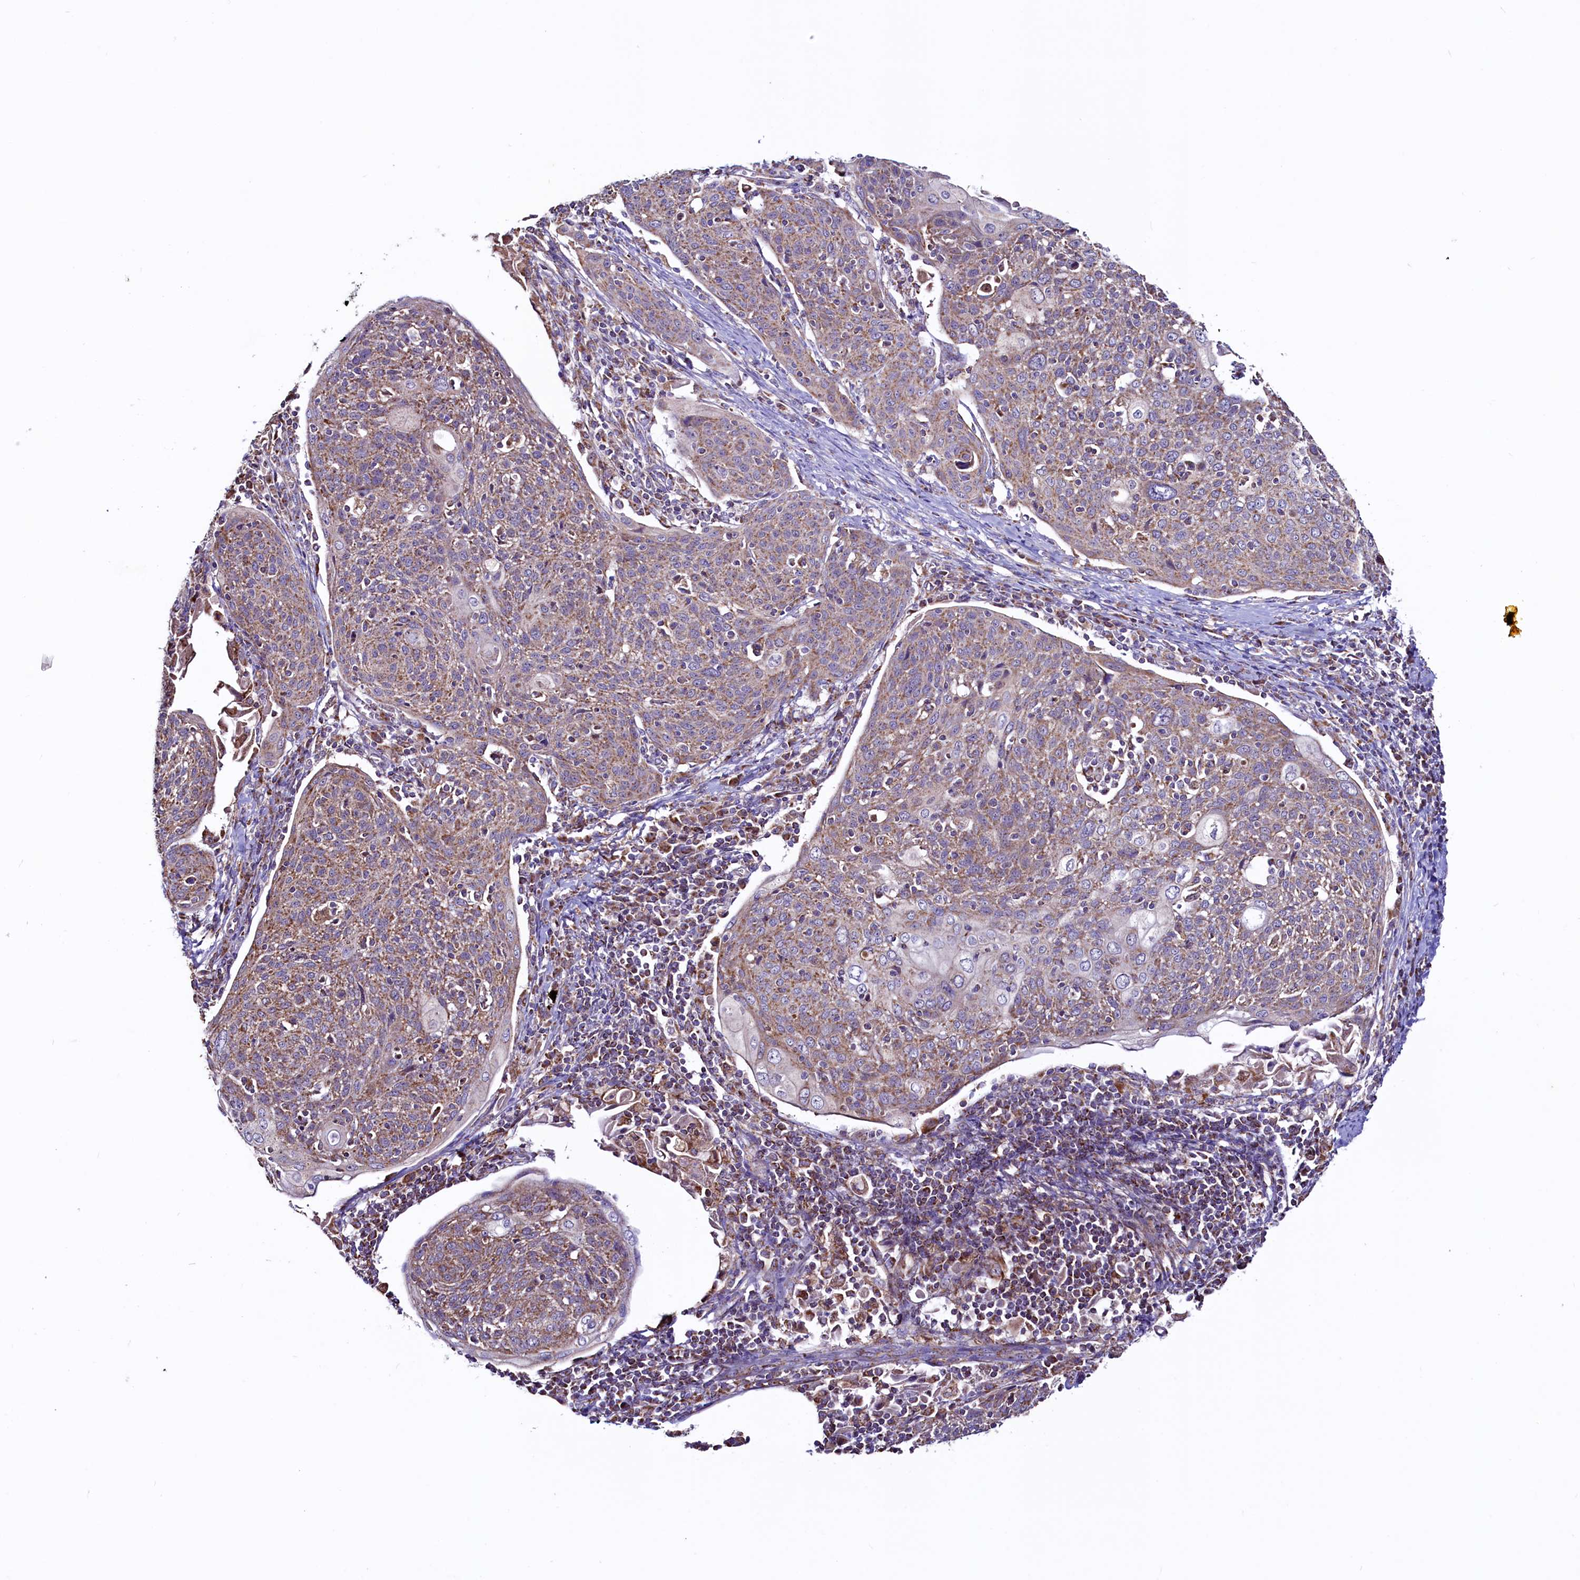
{"staining": {"intensity": "weak", "quantity": ">75%", "location": "cytoplasmic/membranous"}, "tissue": "cervical cancer", "cell_type": "Tumor cells", "image_type": "cancer", "snomed": [{"axis": "morphology", "description": "Squamous cell carcinoma, NOS"}, {"axis": "topography", "description": "Cervix"}], "caption": "Immunohistochemistry (IHC) (DAB (3,3'-diaminobenzidine)) staining of human cervical cancer (squamous cell carcinoma) displays weak cytoplasmic/membranous protein expression in approximately >75% of tumor cells. Immunohistochemistry stains the protein of interest in brown and the nuclei are stained blue.", "gene": "STARD5", "patient": {"sex": "female", "age": 67}}